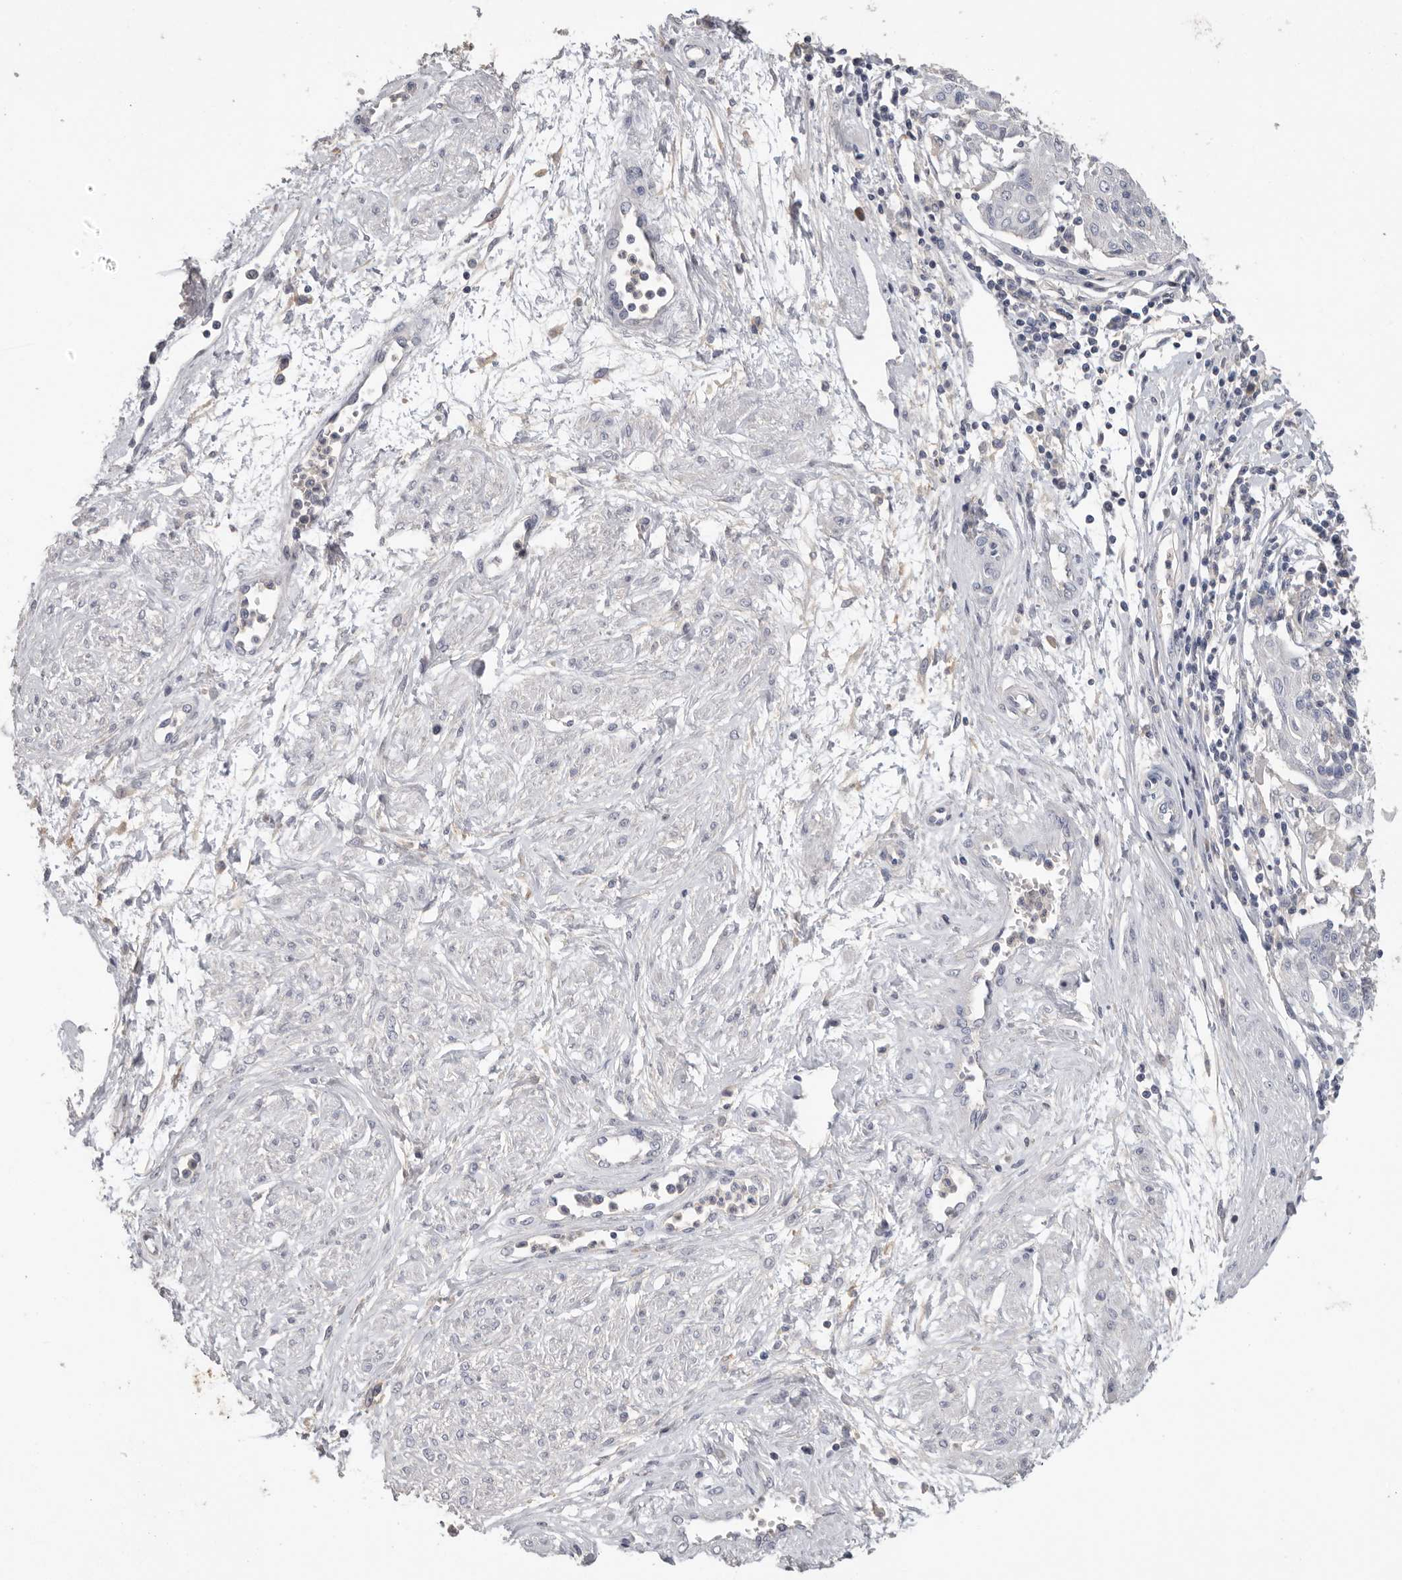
{"staining": {"intensity": "negative", "quantity": "none", "location": "none"}, "tissue": "cervical cancer", "cell_type": "Tumor cells", "image_type": "cancer", "snomed": [{"axis": "morphology", "description": "Squamous cell carcinoma, NOS"}, {"axis": "topography", "description": "Cervix"}], "caption": "This is an IHC micrograph of cervical squamous cell carcinoma. There is no staining in tumor cells.", "gene": "WDTC1", "patient": {"sex": "female", "age": 34}}